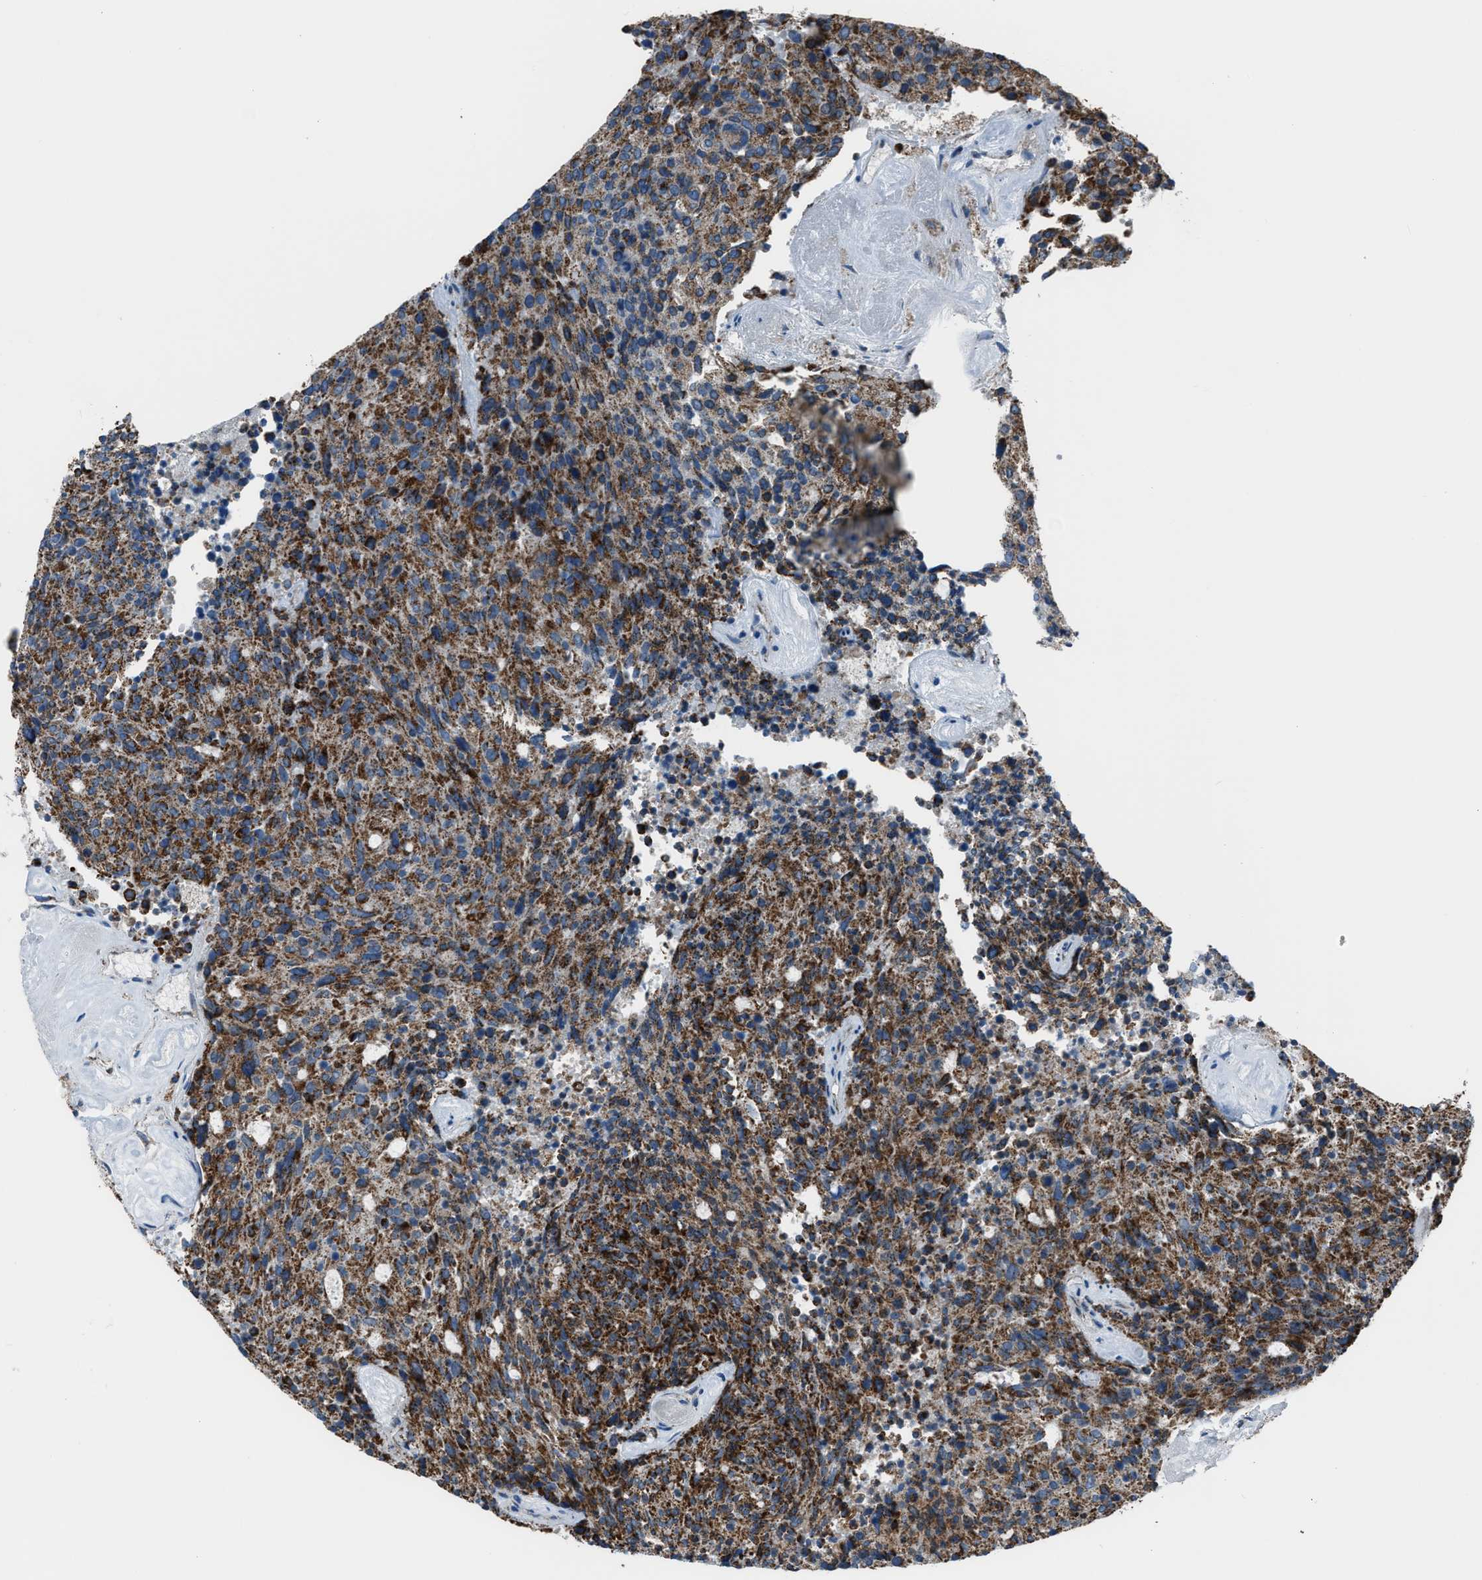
{"staining": {"intensity": "strong", "quantity": ">75%", "location": "cytoplasmic/membranous"}, "tissue": "carcinoid", "cell_type": "Tumor cells", "image_type": "cancer", "snomed": [{"axis": "morphology", "description": "Carcinoid, malignant, NOS"}, {"axis": "topography", "description": "Pancreas"}], "caption": "Malignant carcinoid was stained to show a protein in brown. There is high levels of strong cytoplasmic/membranous staining in approximately >75% of tumor cells.", "gene": "MDH2", "patient": {"sex": "female", "age": 54}}